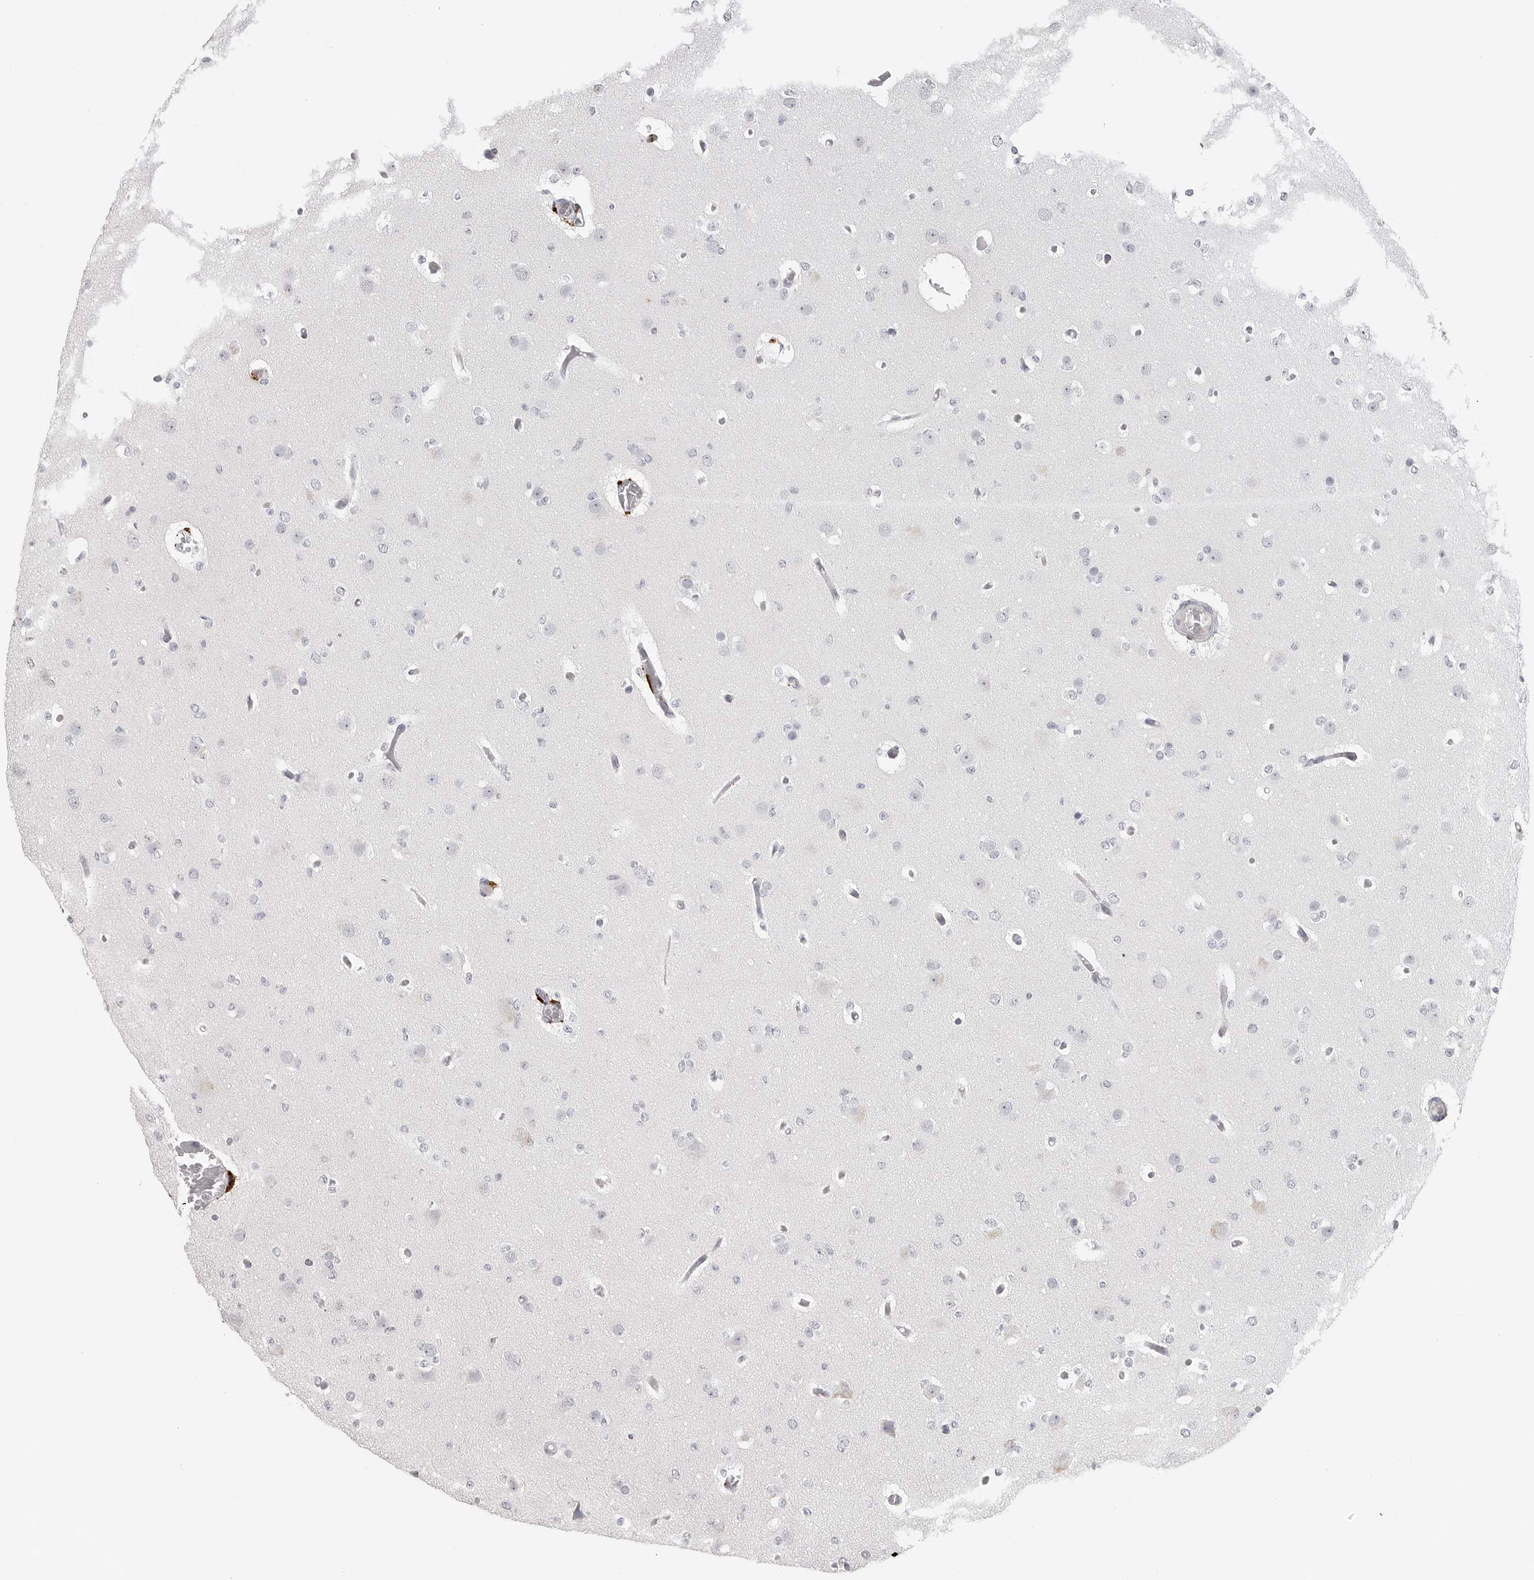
{"staining": {"intensity": "negative", "quantity": "none", "location": "none"}, "tissue": "glioma", "cell_type": "Tumor cells", "image_type": "cancer", "snomed": [{"axis": "morphology", "description": "Glioma, malignant, Low grade"}, {"axis": "topography", "description": "Brain"}], "caption": "DAB (3,3'-diaminobenzidine) immunohistochemical staining of human malignant low-grade glioma shows no significant staining in tumor cells.", "gene": "PRSS1", "patient": {"sex": "female", "age": 22}}